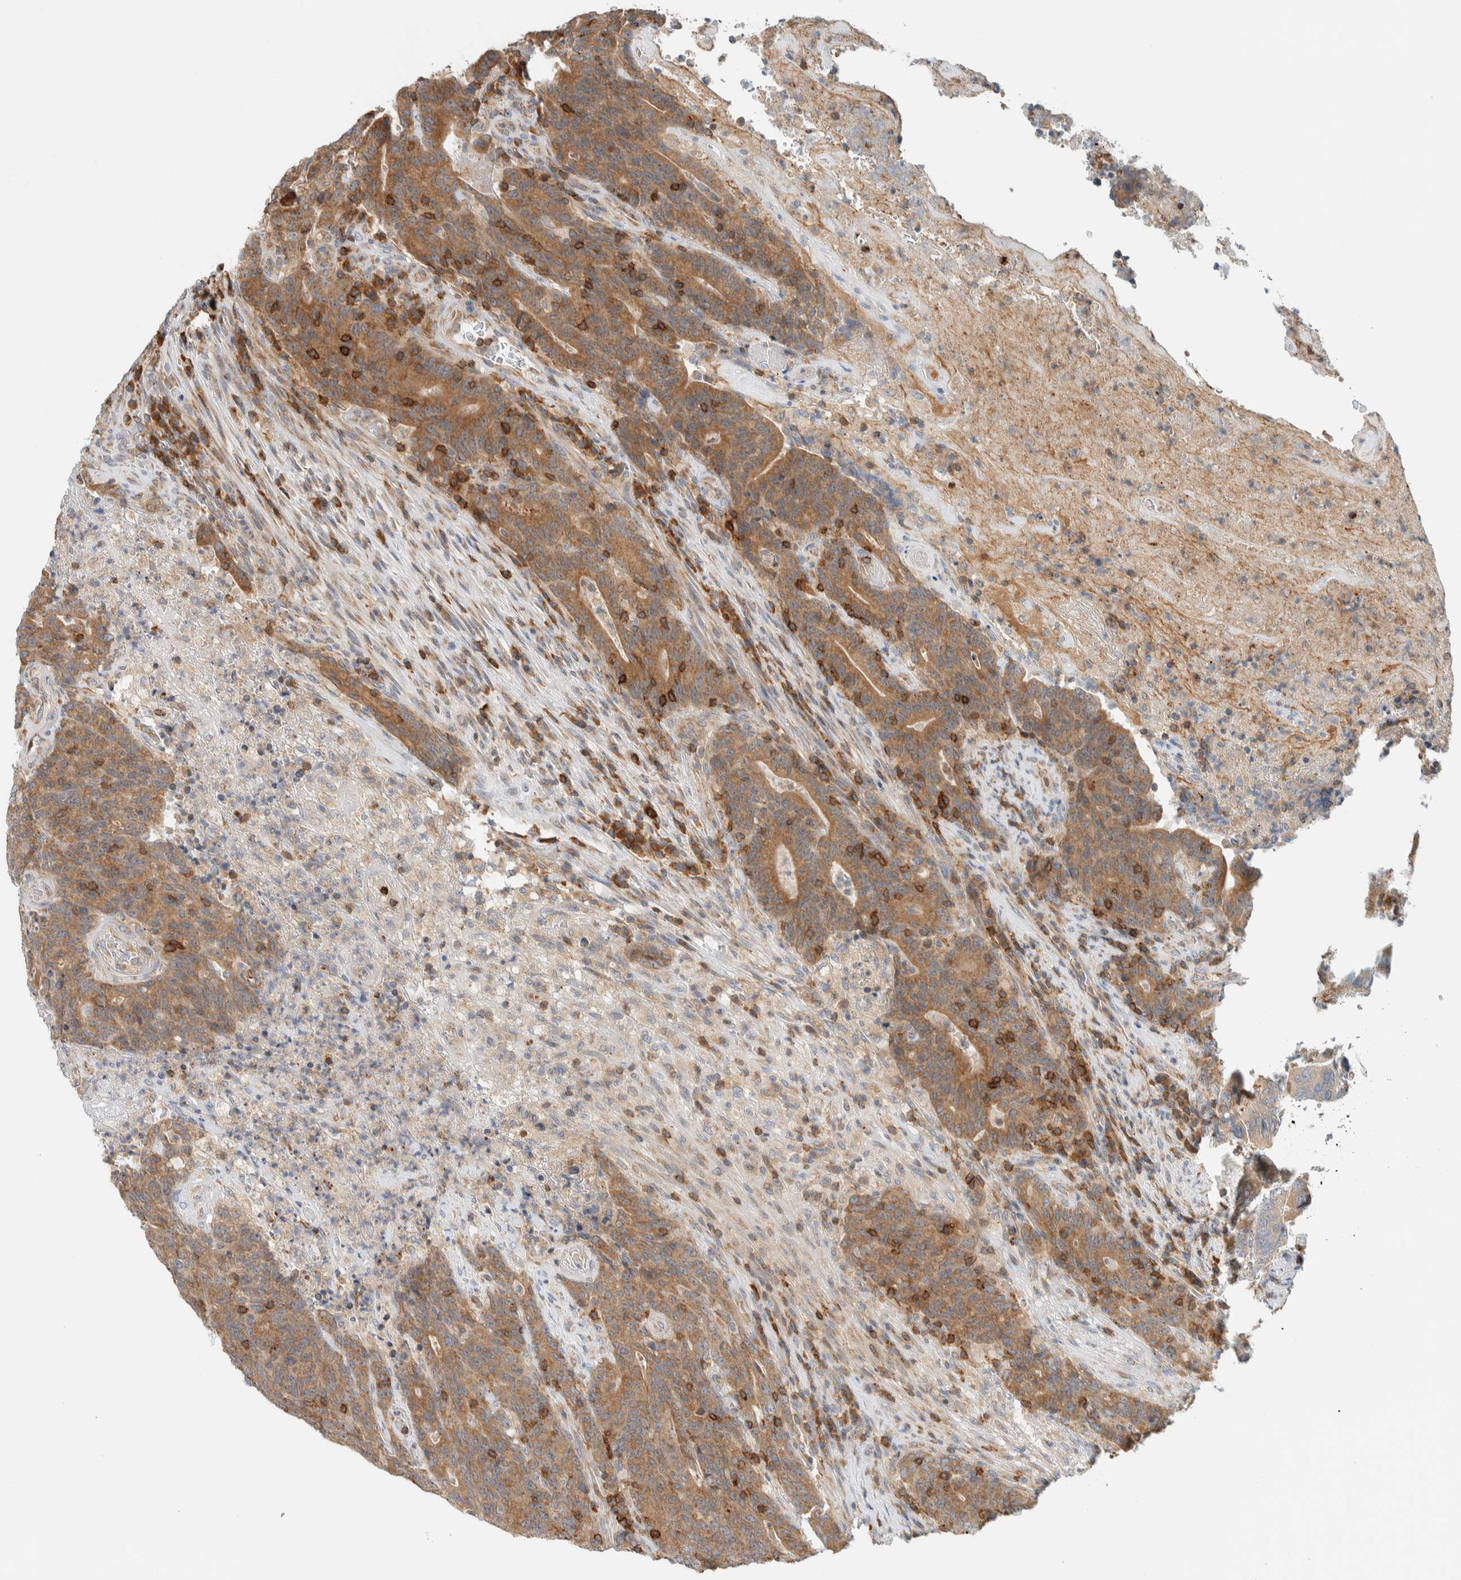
{"staining": {"intensity": "moderate", "quantity": ">75%", "location": "cytoplasmic/membranous"}, "tissue": "colorectal cancer", "cell_type": "Tumor cells", "image_type": "cancer", "snomed": [{"axis": "morphology", "description": "Normal tissue, NOS"}, {"axis": "morphology", "description": "Adenocarcinoma, NOS"}, {"axis": "topography", "description": "Colon"}], "caption": "A high-resolution micrograph shows immunohistochemistry staining of colorectal cancer (adenocarcinoma), which exhibits moderate cytoplasmic/membranous staining in approximately >75% of tumor cells. (Stains: DAB in brown, nuclei in blue, Microscopy: brightfield microscopy at high magnification).", "gene": "CCDC57", "patient": {"sex": "female", "age": 75}}